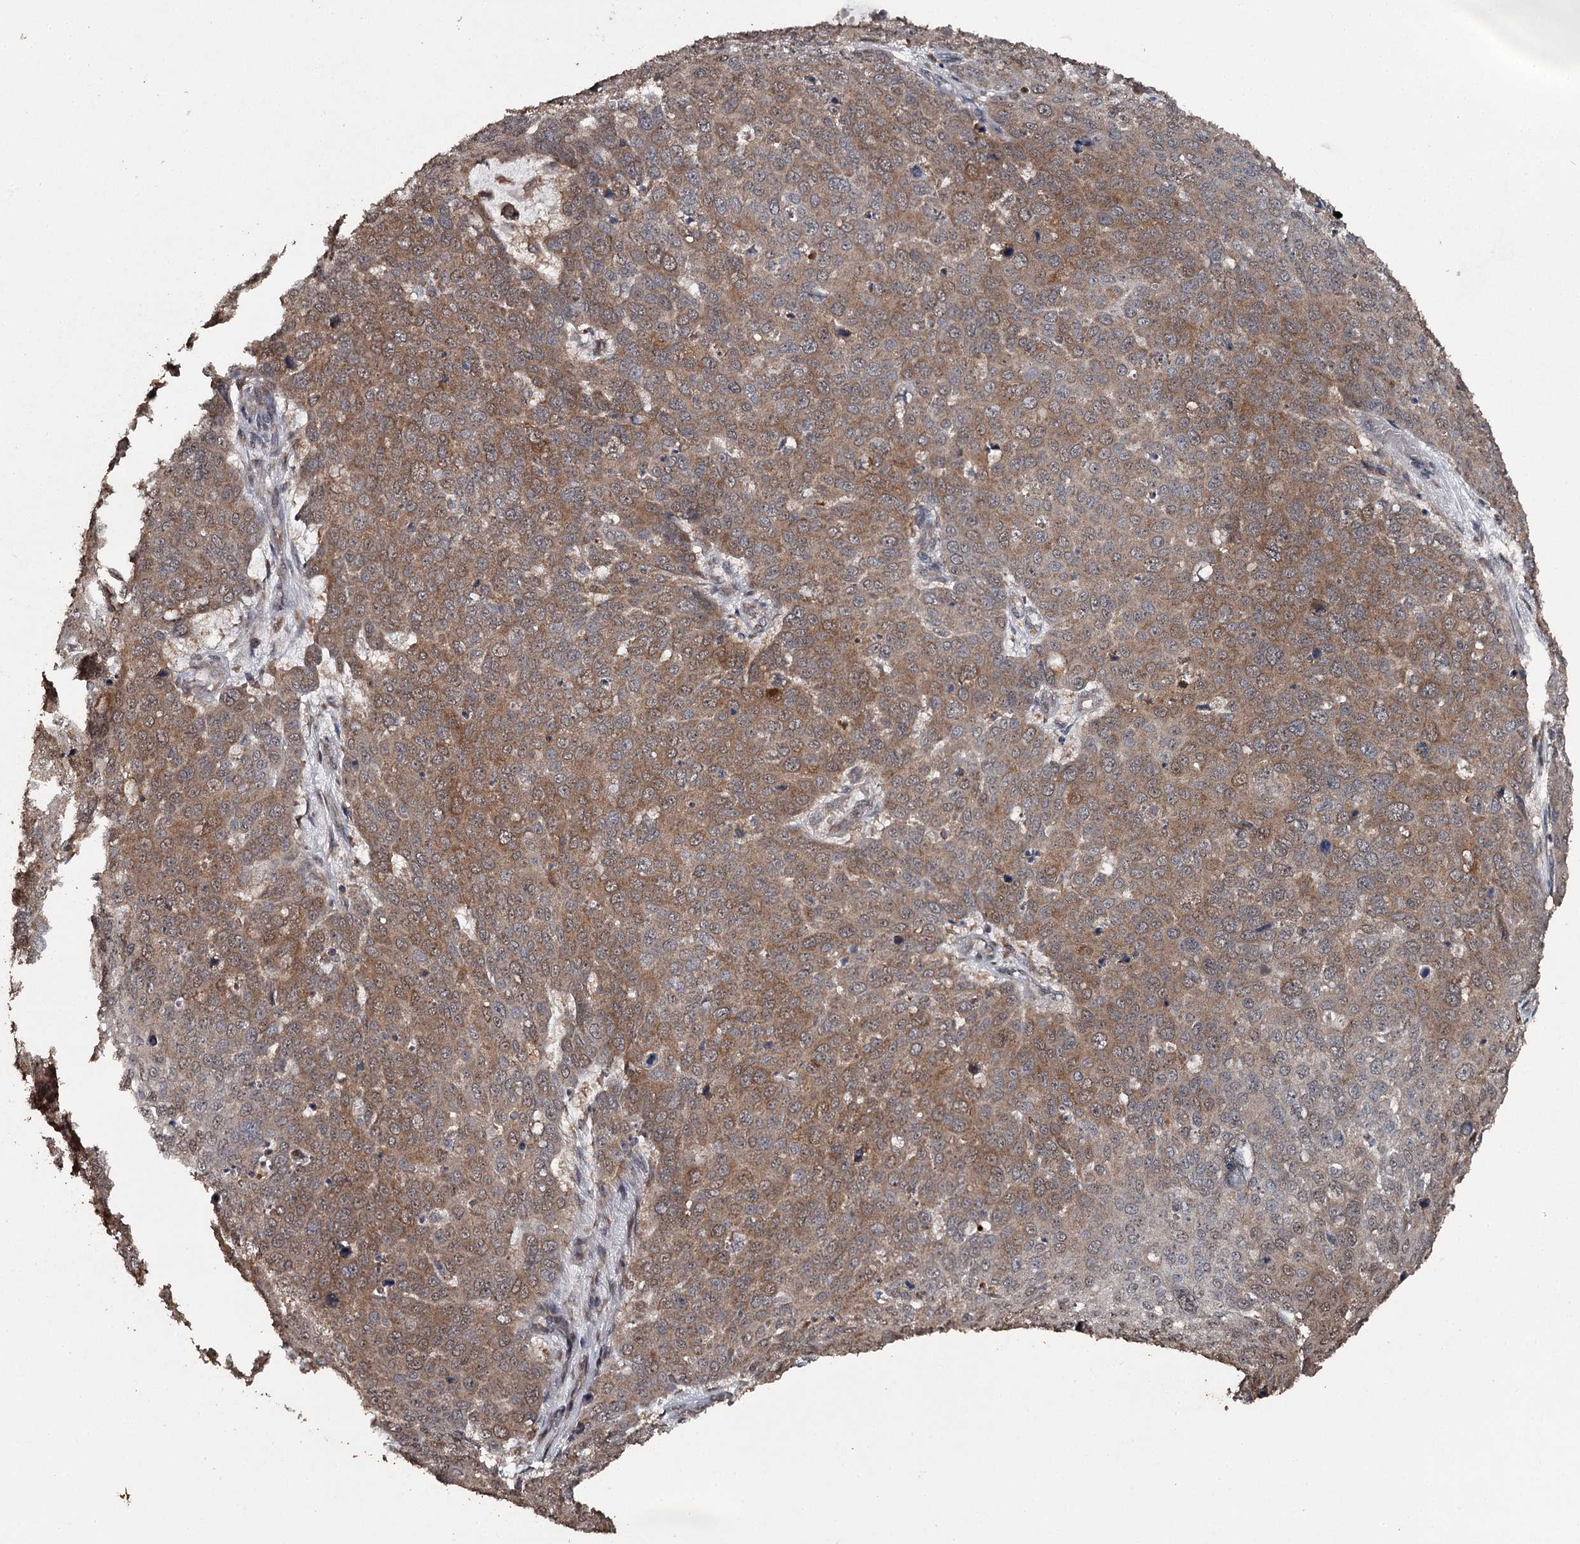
{"staining": {"intensity": "moderate", "quantity": ">75%", "location": "cytoplasmic/membranous,nuclear"}, "tissue": "skin cancer", "cell_type": "Tumor cells", "image_type": "cancer", "snomed": [{"axis": "morphology", "description": "Squamous cell carcinoma, NOS"}, {"axis": "topography", "description": "Skin"}], "caption": "DAB (3,3'-diaminobenzidine) immunohistochemical staining of human skin cancer shows moderate cytoplasmic/membranous and nuclear protein positivity in about >75% of tumor cells.", "gene": "WIPI1", "patient": {"sex": "male", "age": 71}}